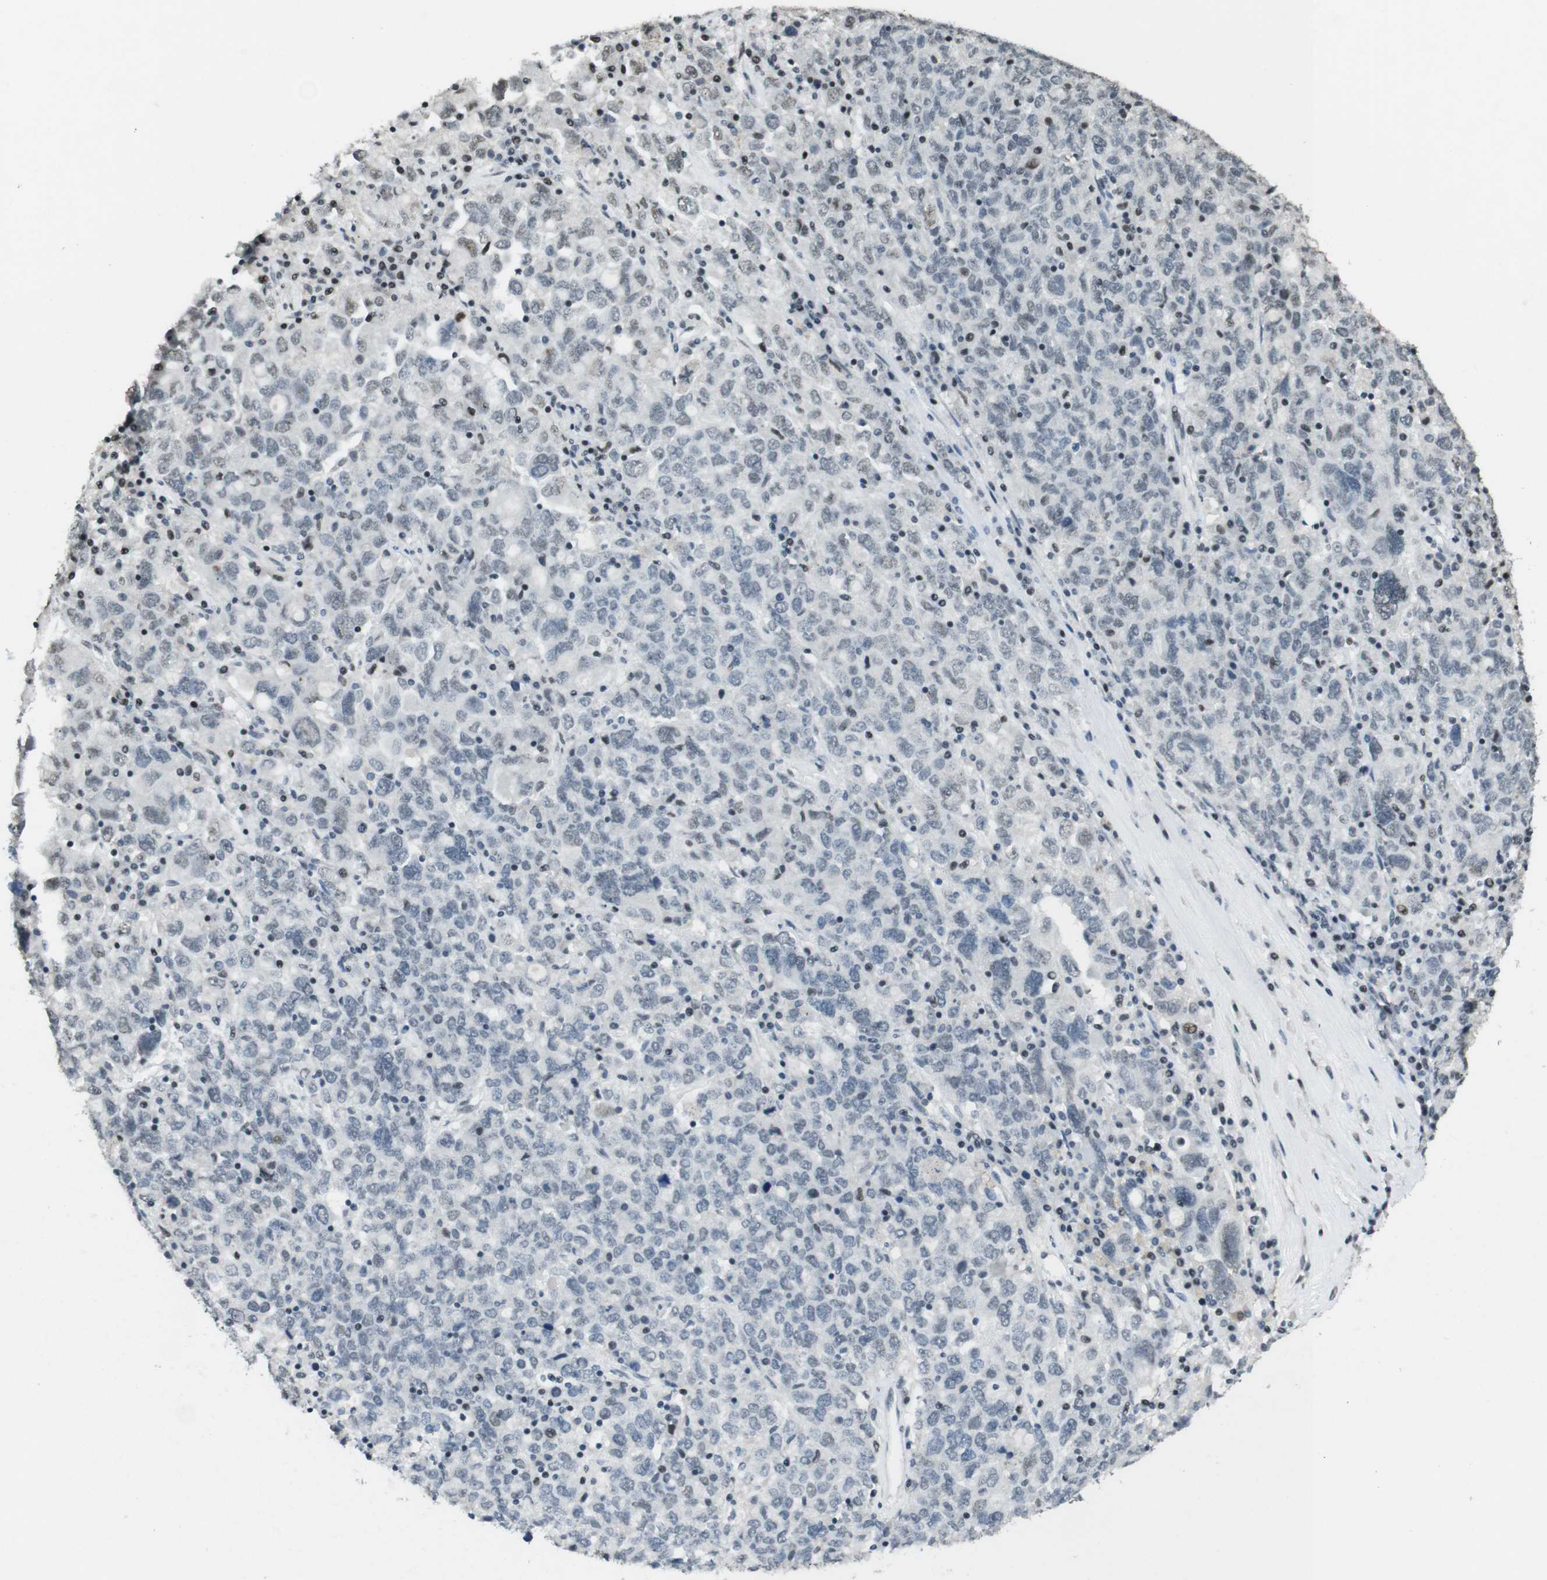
{"staining": {"intensity": "weak", "quantity": "<25%", "location": "nuclear"}, "tissue": "ovarian cancer", "cell_type": "Tumor cells", "image_type": "cancer", "snomed": [{"axis": "morphology", "description": "Carcinoma, endometroid"}, {"axis": "topography", "description": "Ovary"}], "caption": "The image exhibits no significant expression in tumor cells of ovarian cancer (endometroid carcinoma).", "gene": "CSNK2B", "patient": {"sex": "female", "age": 62}}